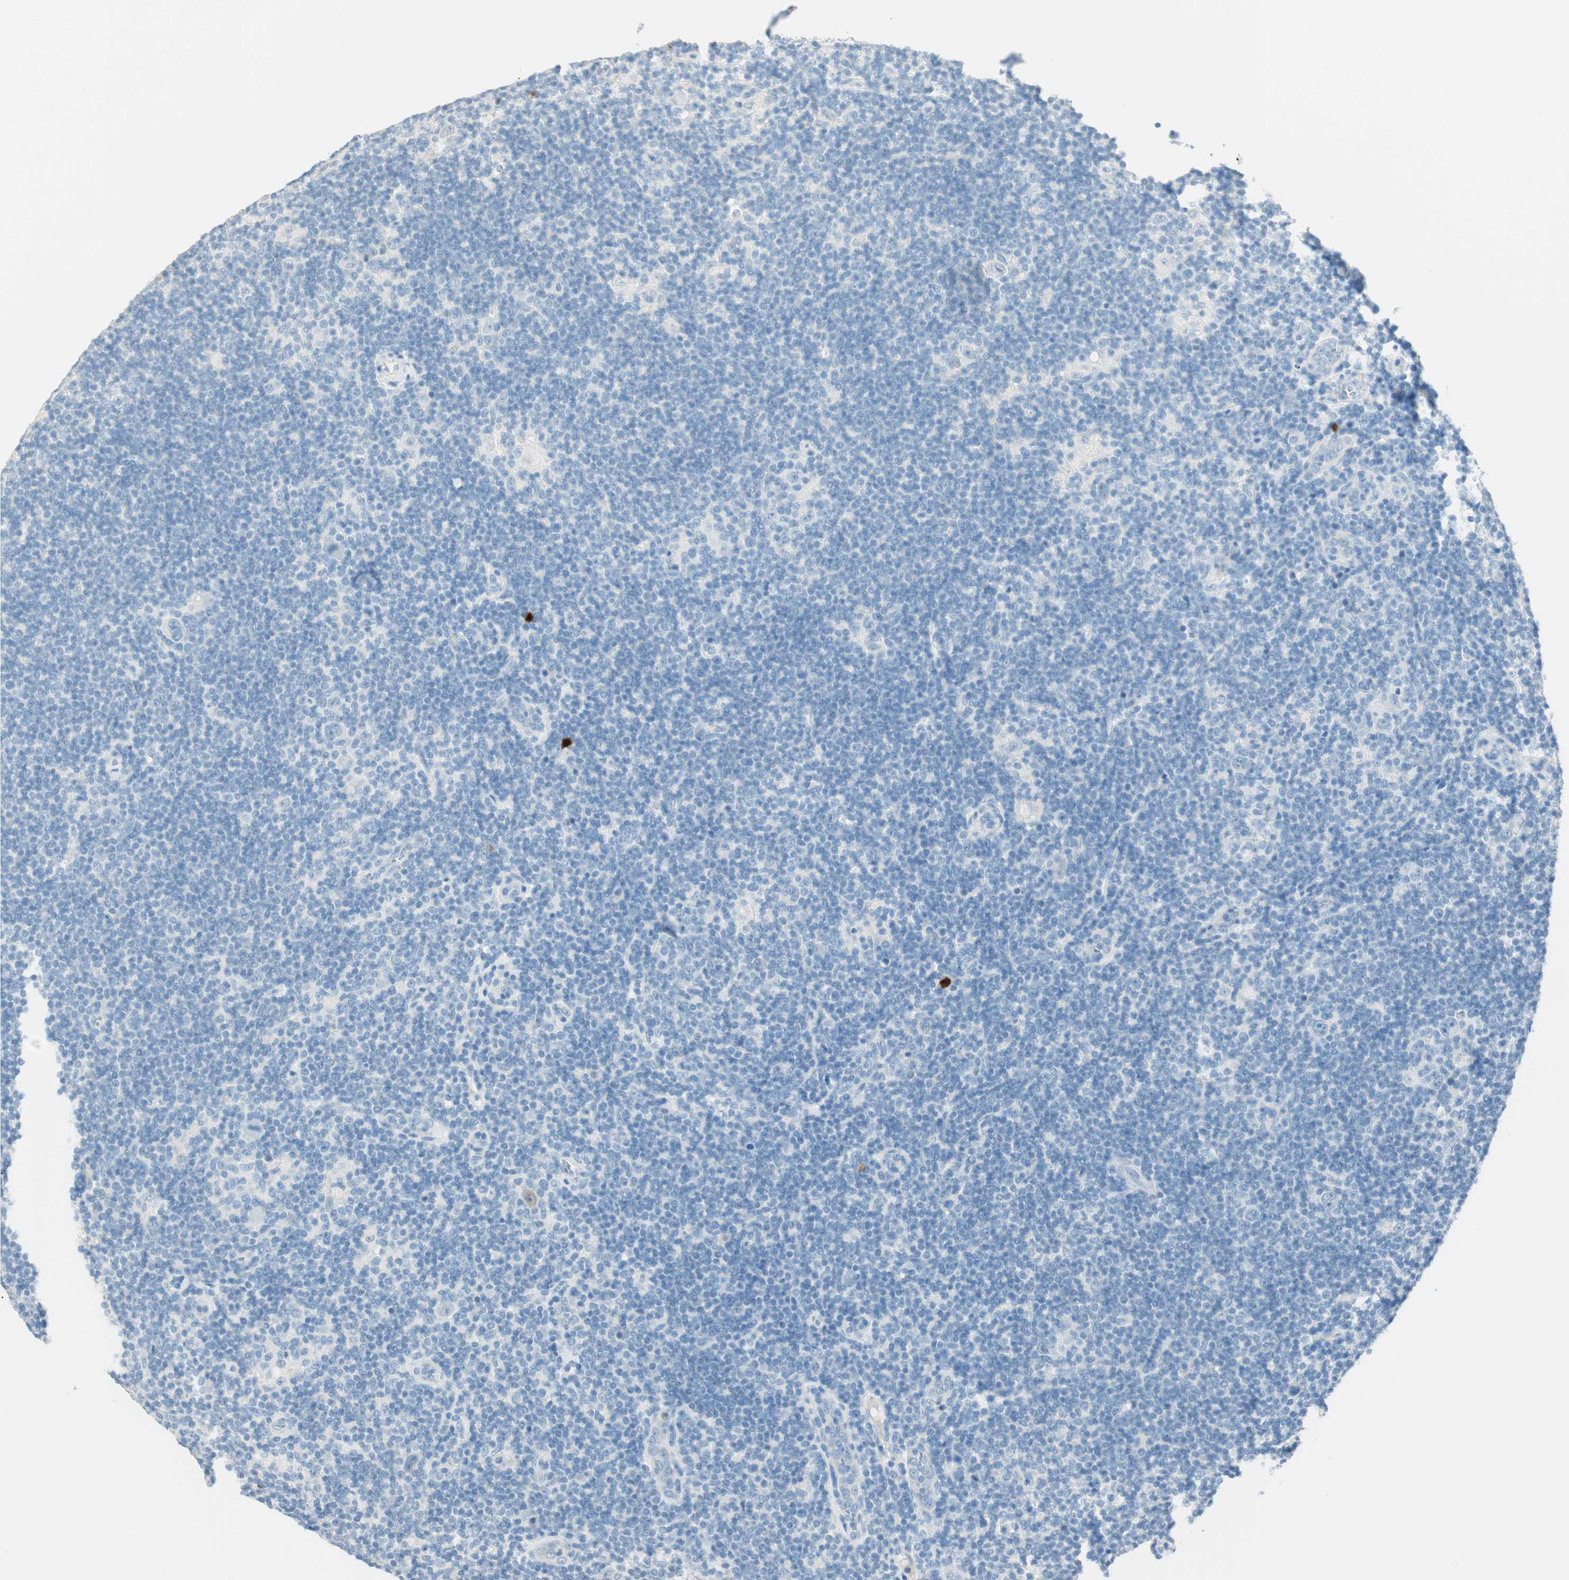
{"staining": {"intensity": "negative", "quantity": "none", "location": "none"}, "tissue": "lymphoma", "cell_type": "Tumor cells", "image_type": "cancer", "snomed": [{"axis": "morphology", "description": "Hodgkin's disease, NOS"}, {"axis": "topography", "description": "Lymph node"}], "caption": "Tumor cells show no significant protein positivity in lymphoma.", "gene": "HPGD", "patient": {"sex": "female", "age": 57}}